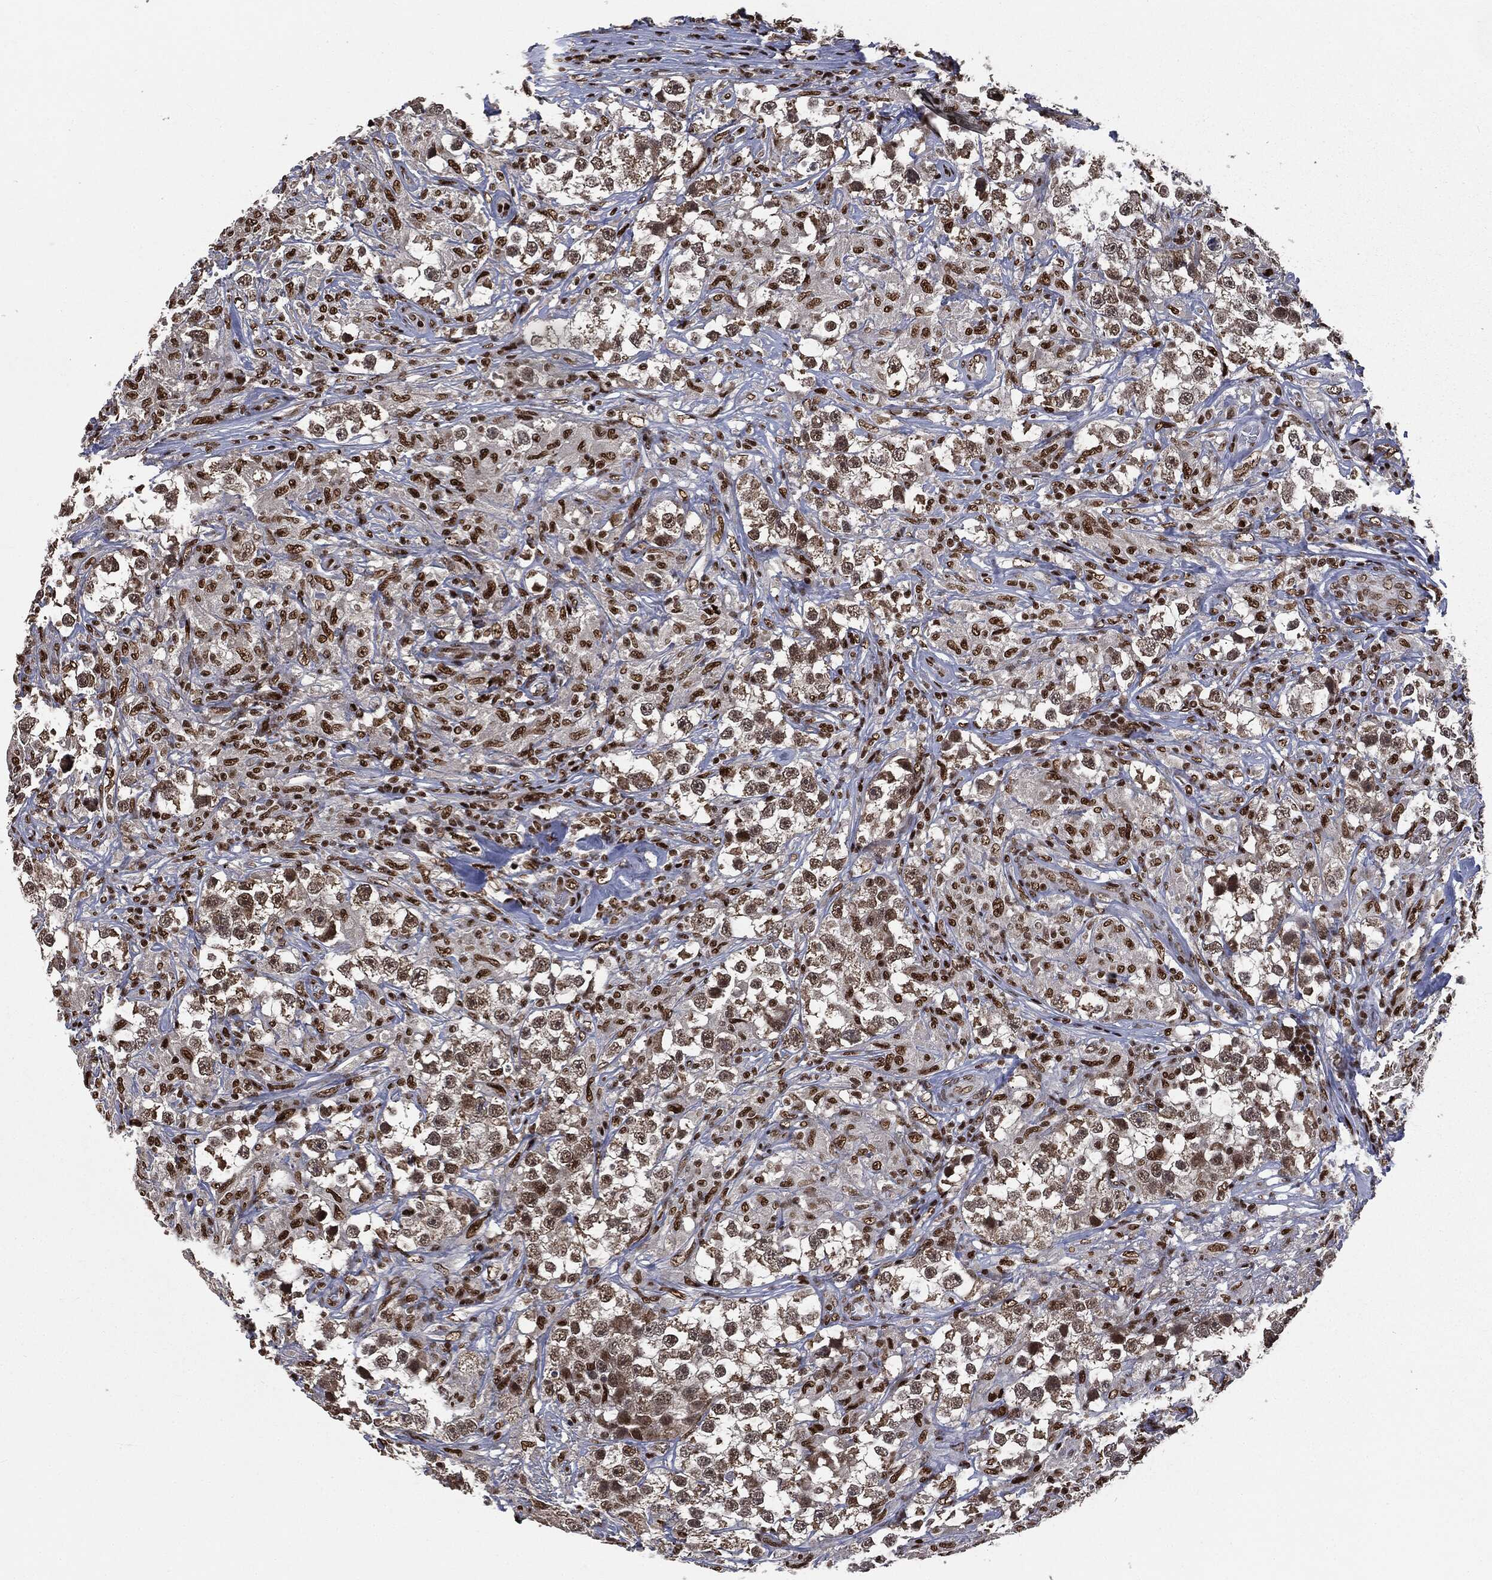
{"staining": {"intensity": "strong", "quantity": ">75%", "location": "nuclear"}, "tissue": "testis cancer", "cell_type": "Tumor cells", "image_type": "cancer", "snomed": [{"axis": "morphology", "description": "Seminoma, NOS"}, {"axis": "topography", "description": "Testis"}], "caption": "The image reveals immunohistochemical staining of testis cancer (seminoma). There is strong nuclear expression is identified in approximately >75% of tumor cells.", "gene": "DPH2", "patient": {"sex": "male", "age": 46}}